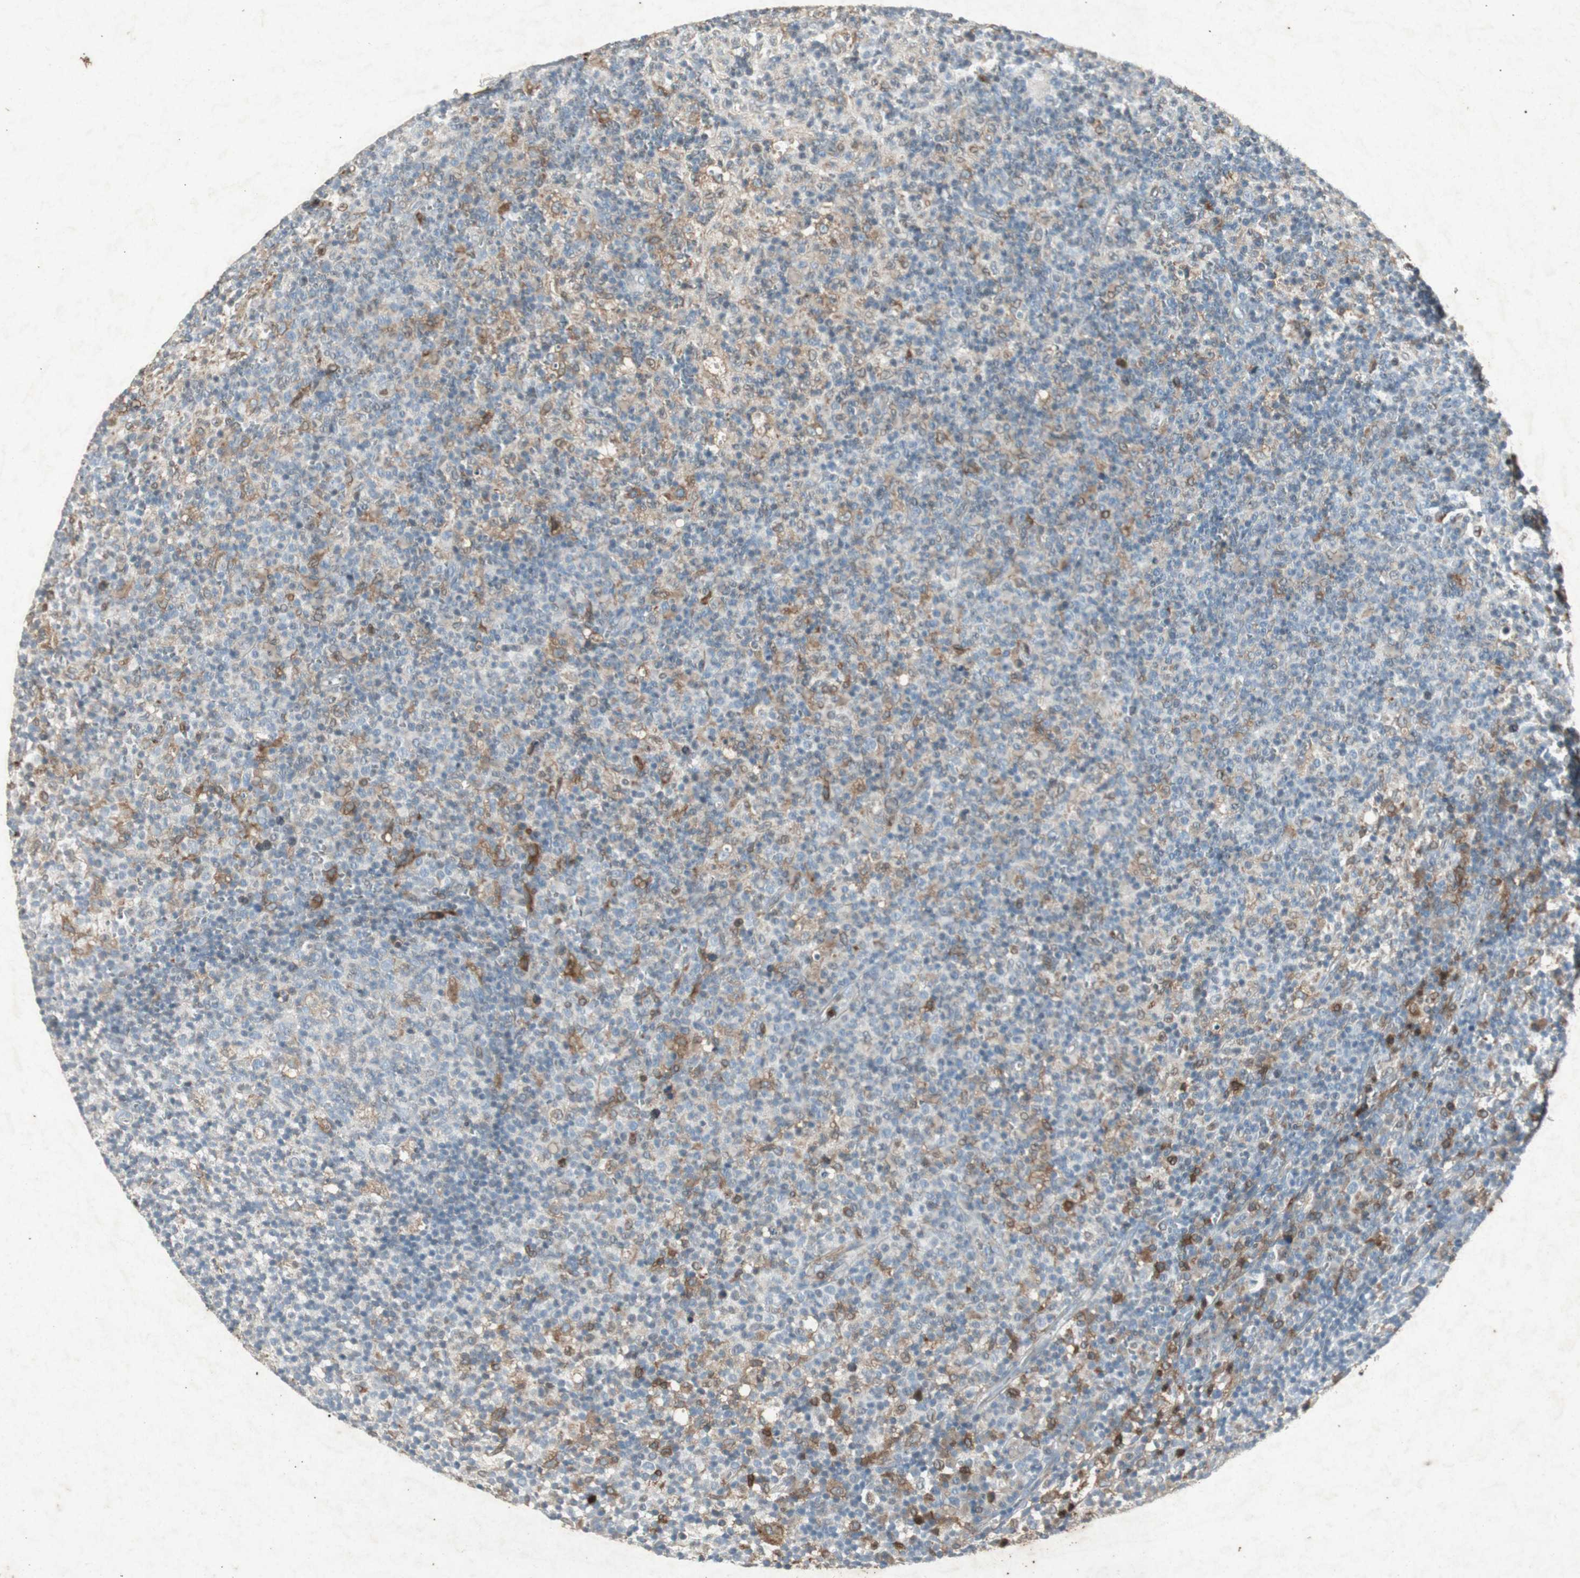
{"staining": {"intensity": "moderate", "quantity": "<25%", "location": "cytoplasmic/membranous"}, "tissue": "lymph node", "cell_type": "Germinal center cells", "image_type": "normal", "snomed": [{"axis": "morphology", "description": "Normal tissue, NOS"}, {"axis": "morphology", "description": "Inflammation, NOS"}, {"axis": "topography", "description": "Lymph node"}], "caption": "This micrograph demonstrates IHC staining of benign lymph node, with low moderate cytoplasmic/membranous expression in approximately <25% of germinal center cells.", "gene": "TYROBP", "patient": {"sex": "male", "age": 55}}